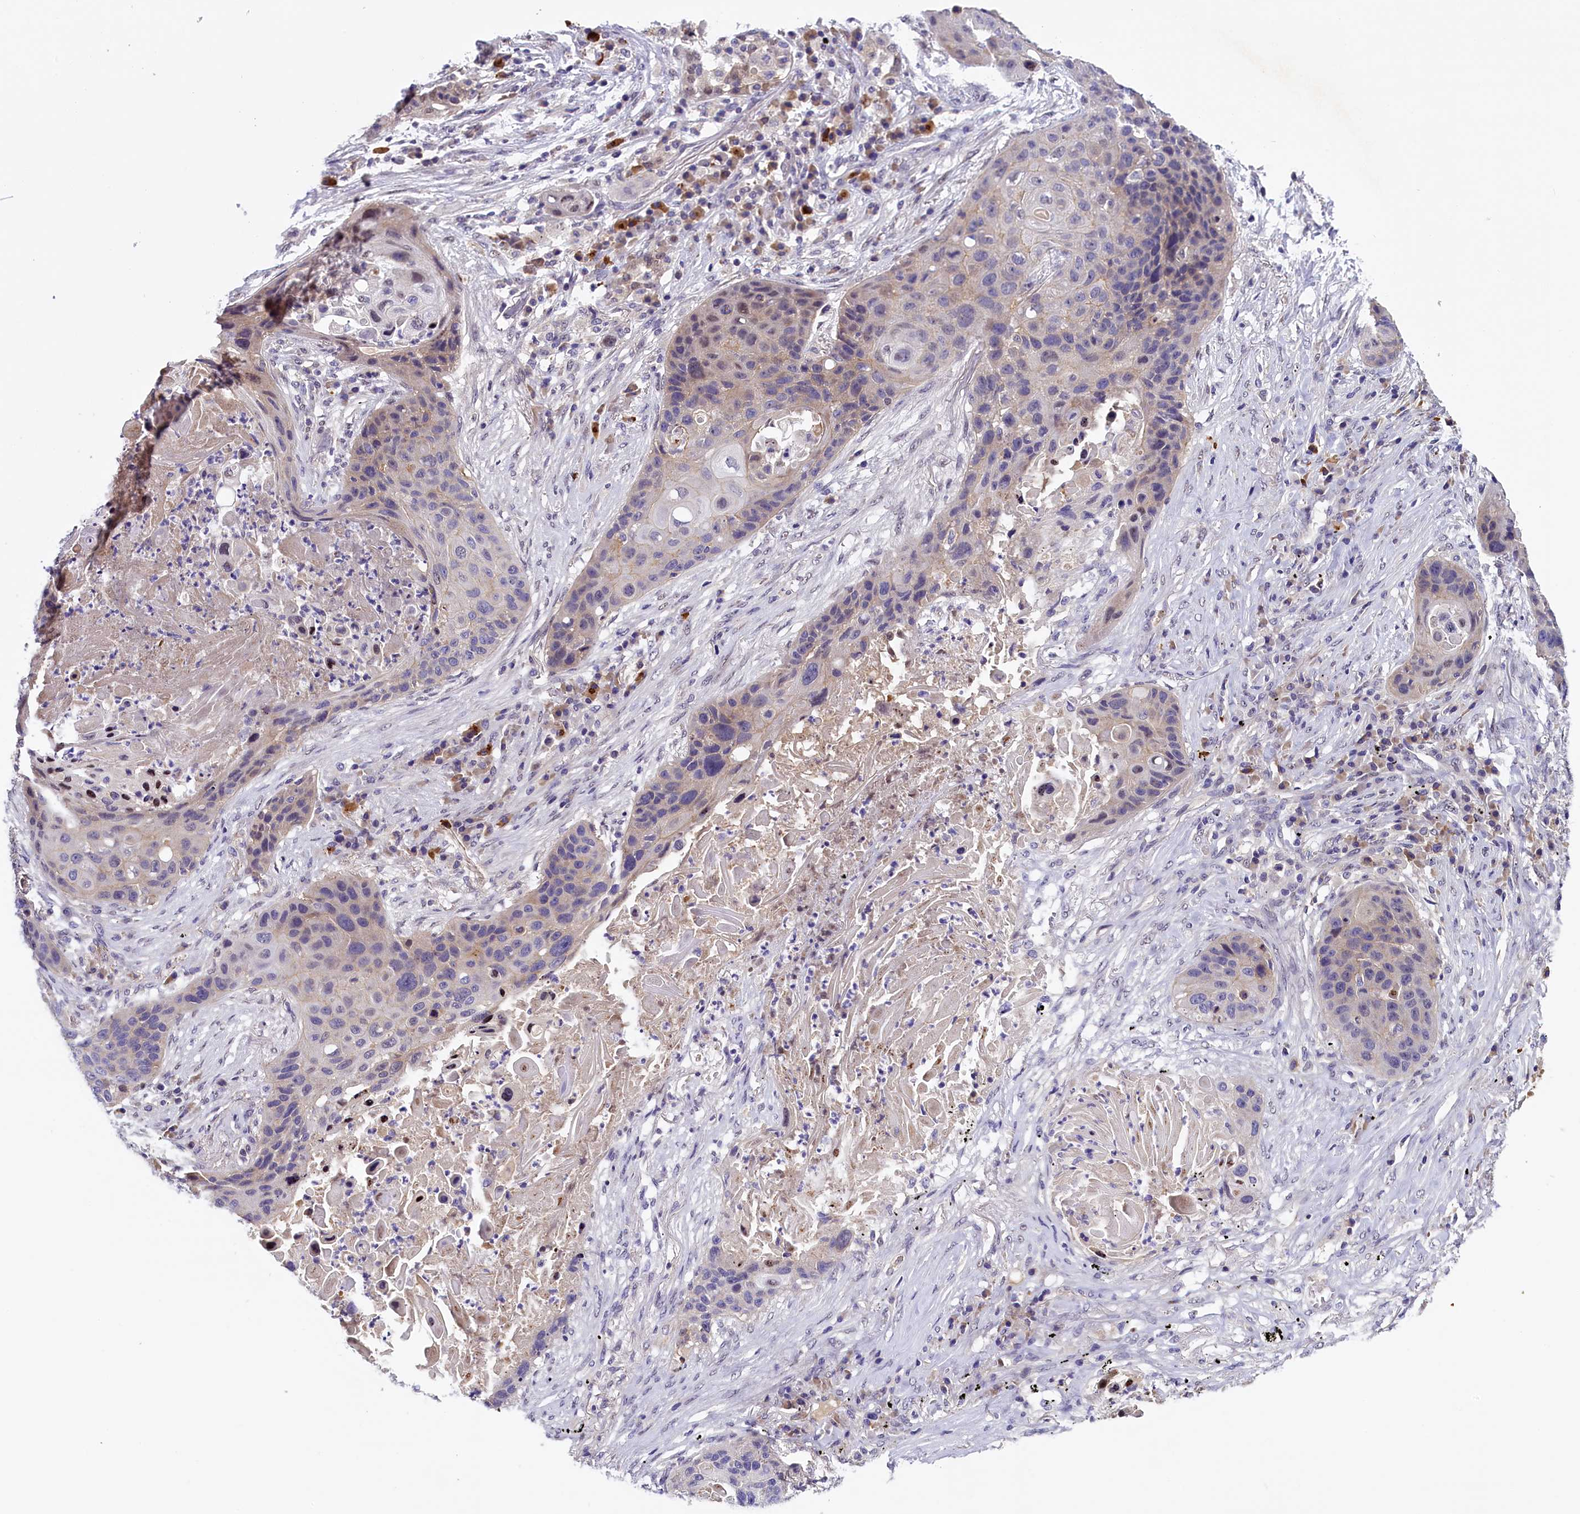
{"staining": {"intensity": "negative", "quantity": "none", "location": "none"}, "tissue": "lung cancer", "cell_type": "Tumor cells", "image_type": "cancer", "snomed": [{"axis": "morphology", "description": "Squamous cell carcinoma, NOS"}, {"axis": "topography", "description": "Lung"}], "caption": "Photomicrograph shows no protein expression in tumor cells of squamous cell carcinoma (lung) tissue.", "gene": "ENKD1", "patient": {"sex": "female", "age": 63}}